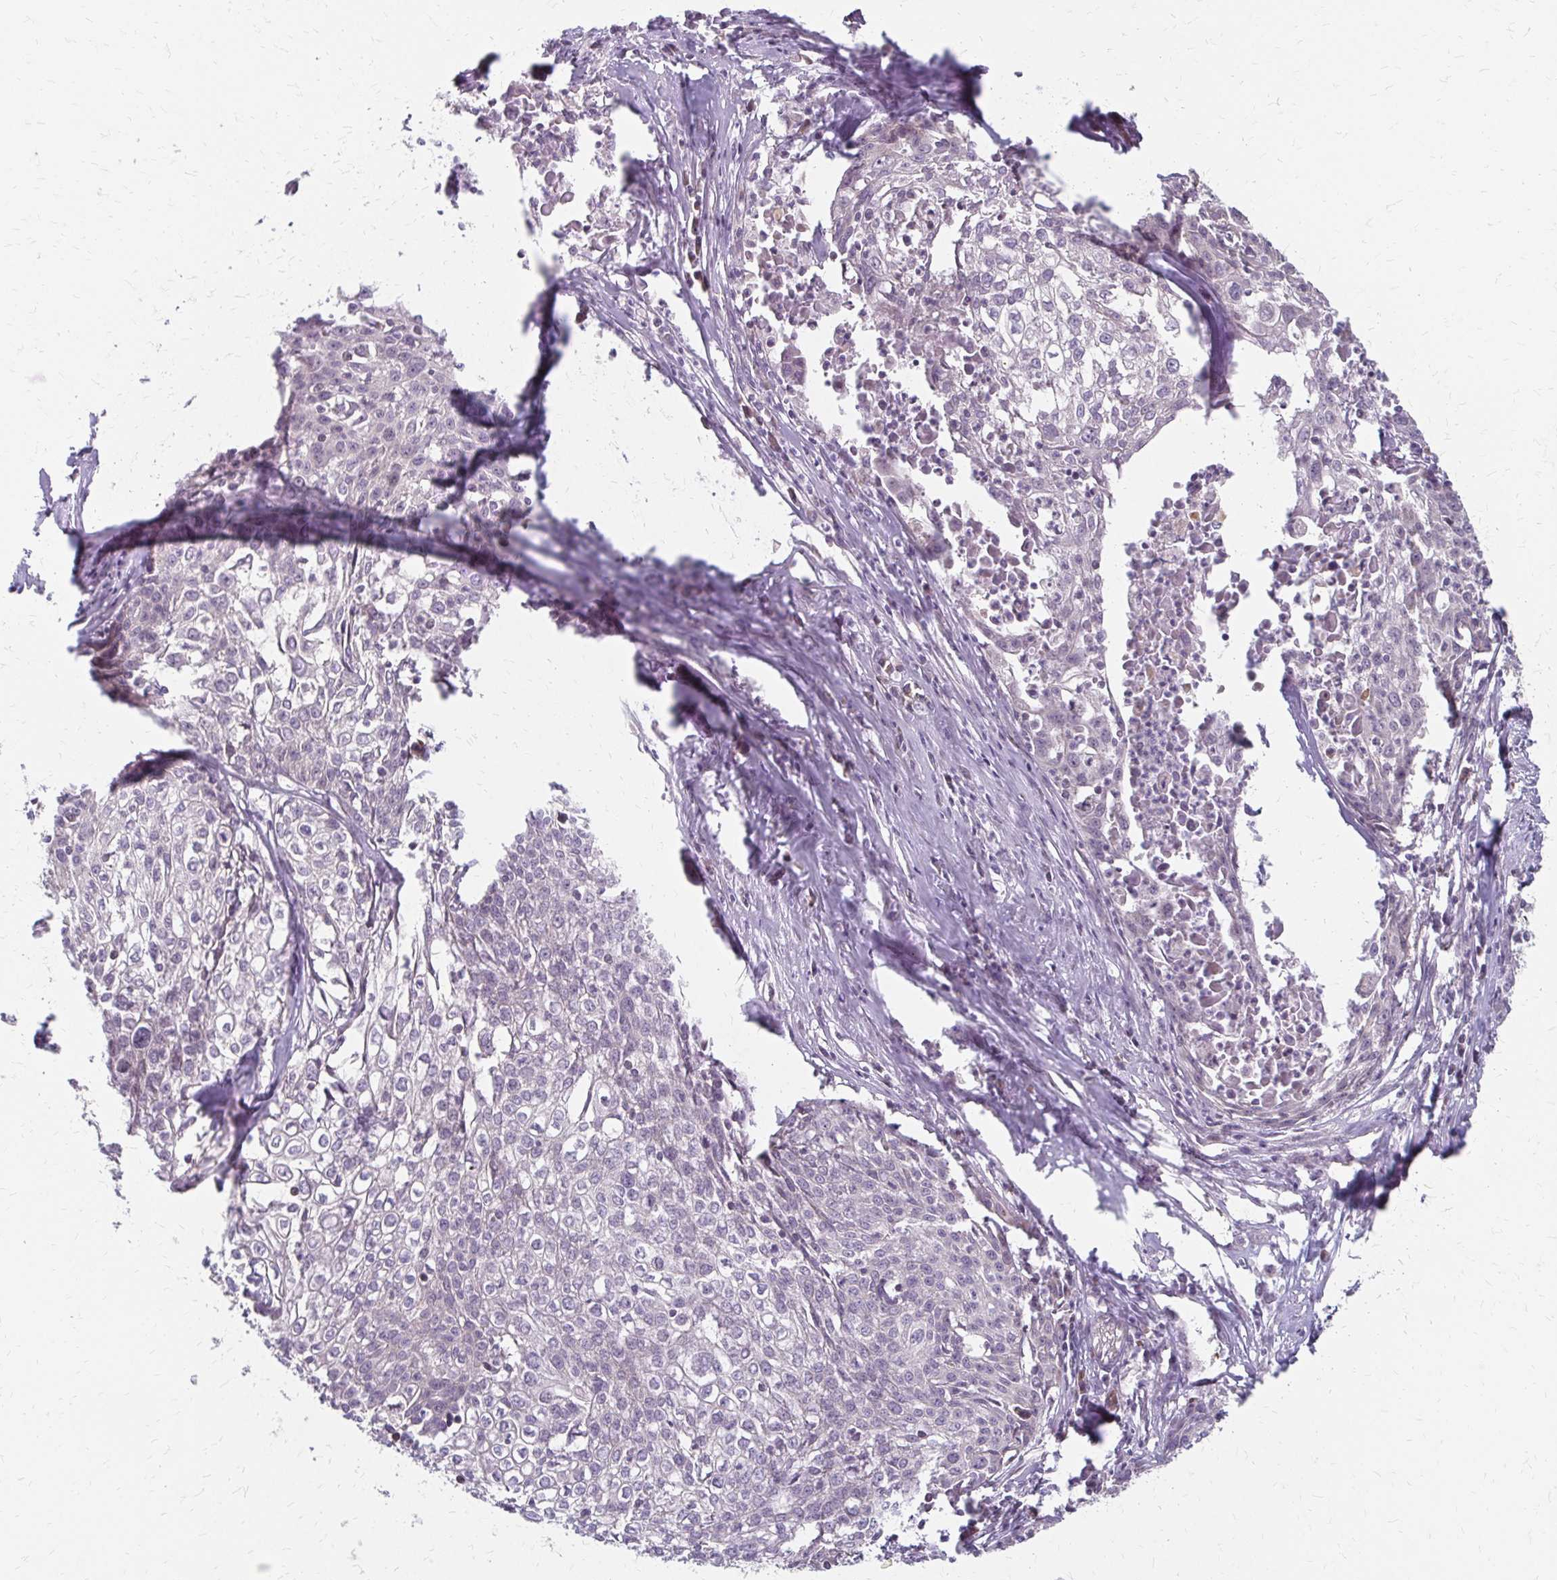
{"staining": {"intensity": "negative", "quantity": "none", "location": "none"}, "tissue": "cervical cancer", "cell_type": "Tumor cells", "image_type": "cancer", "snomed": [{"axis": "morphology", "description": "Squamous cell carcinoma, NOS"}, {"axis": "topography", "description": "Cervix"}], "caption": "A high-resolution micrograph shows immunohistochemistry (IHC) staining of cervical squamous cell carcinoma, which shows no significant positivity in tumor cells.", "gene": "ZNF383", "patient": {"sex": "female", "age": 39}}